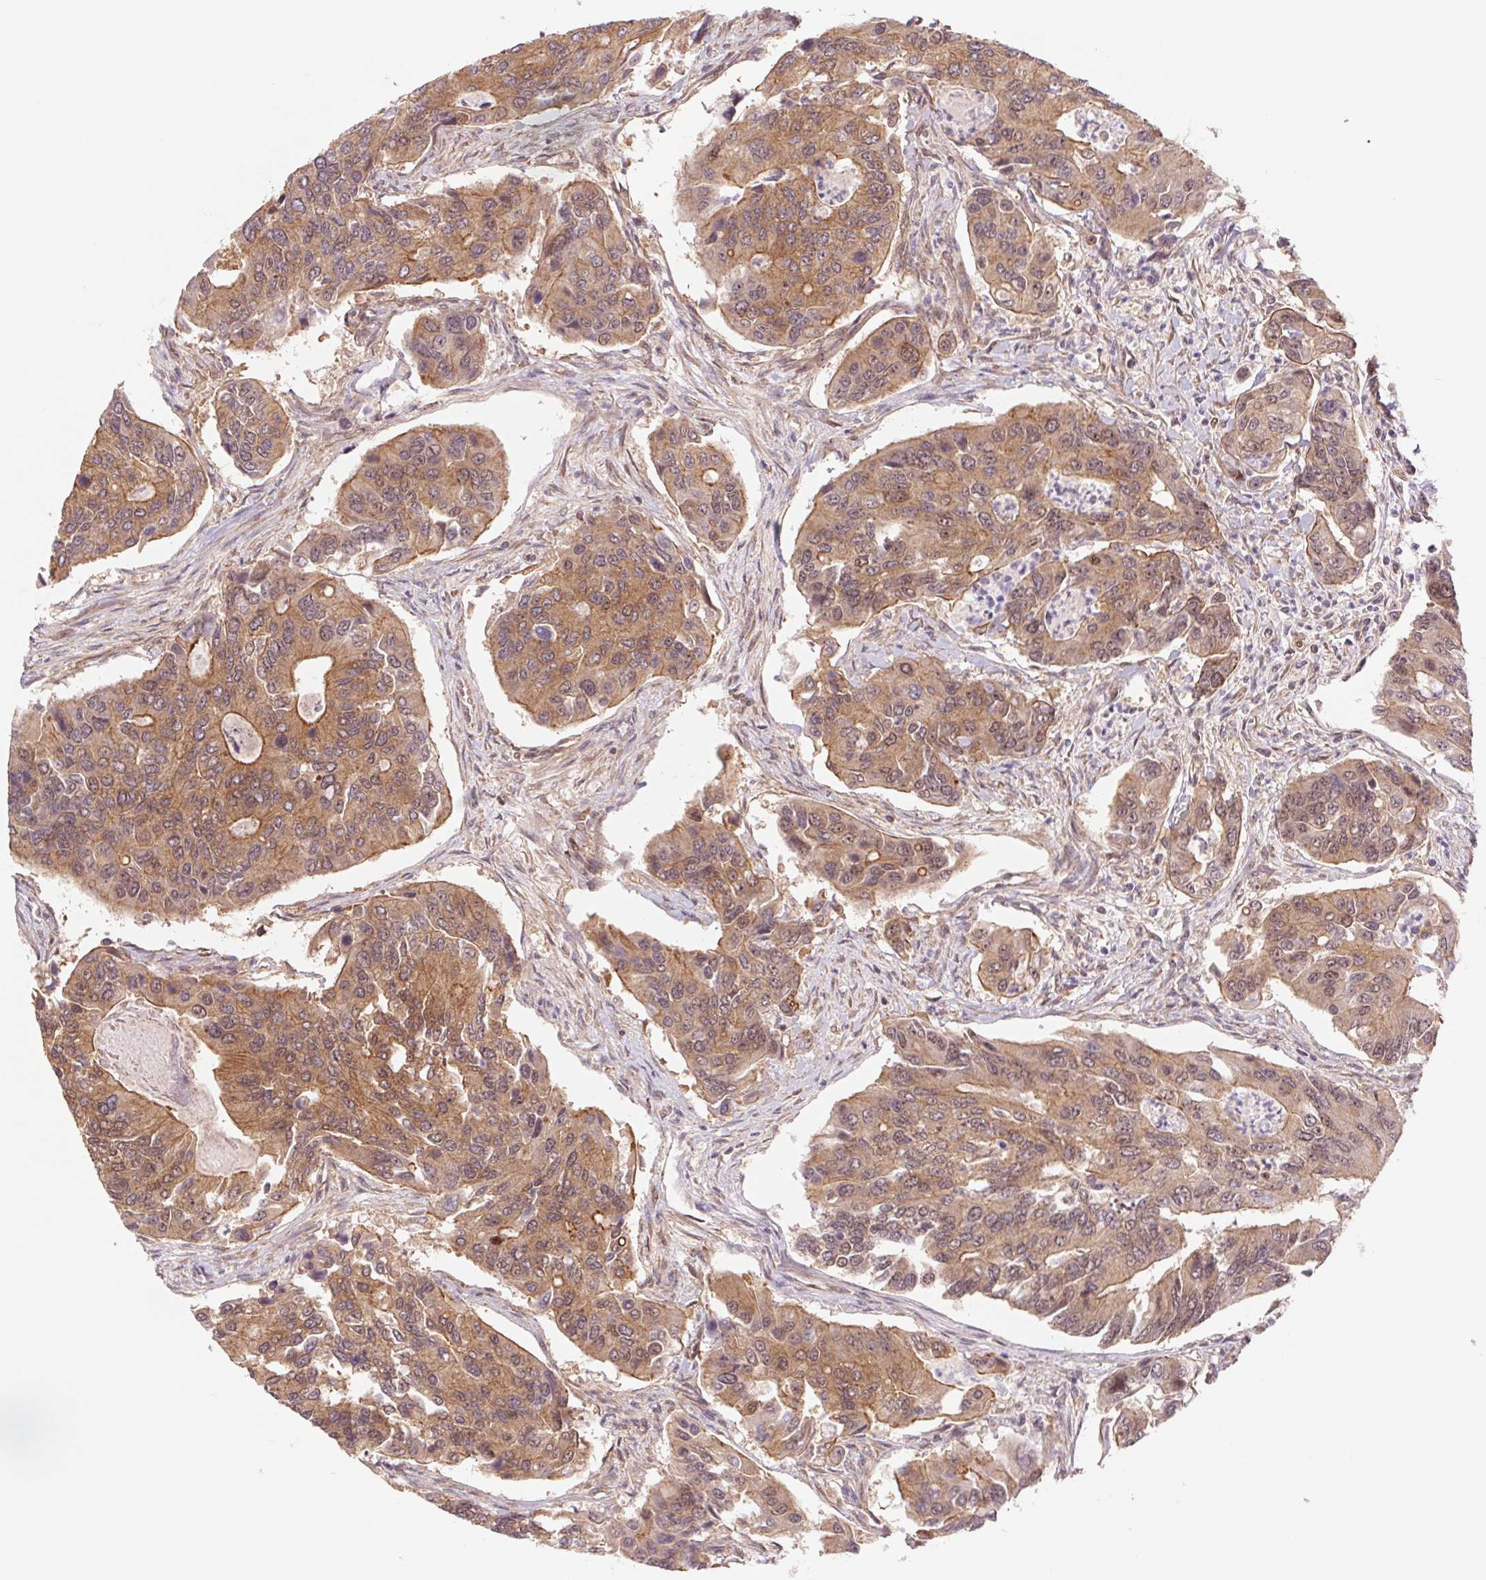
{"staining": {"intensity": "moderate", "quantity": ">75%", "location": "cytoplasmic/membranous,nuclear"}, "tissue": "colorectal cancer", "cell_type": "Tumor cells", "image_type": "cancer", "snomed": [{"axis": "morphology", "description": "Adenocarcinoma, NOS"}, {"axis": "topography", "description": "Colon"}], "caption": "Protein expression analysis of colorectal cancer displays moderate cytoplasmic/membranous and nuclear positivity in about >75% of tumor cells. The protein is stained brown, and the nuclei are stained in blue (DAB IHC with brightfield microscopy, high magnification).", "gene": "CWC25", "patient": {"sex": "female", "age": 67}}